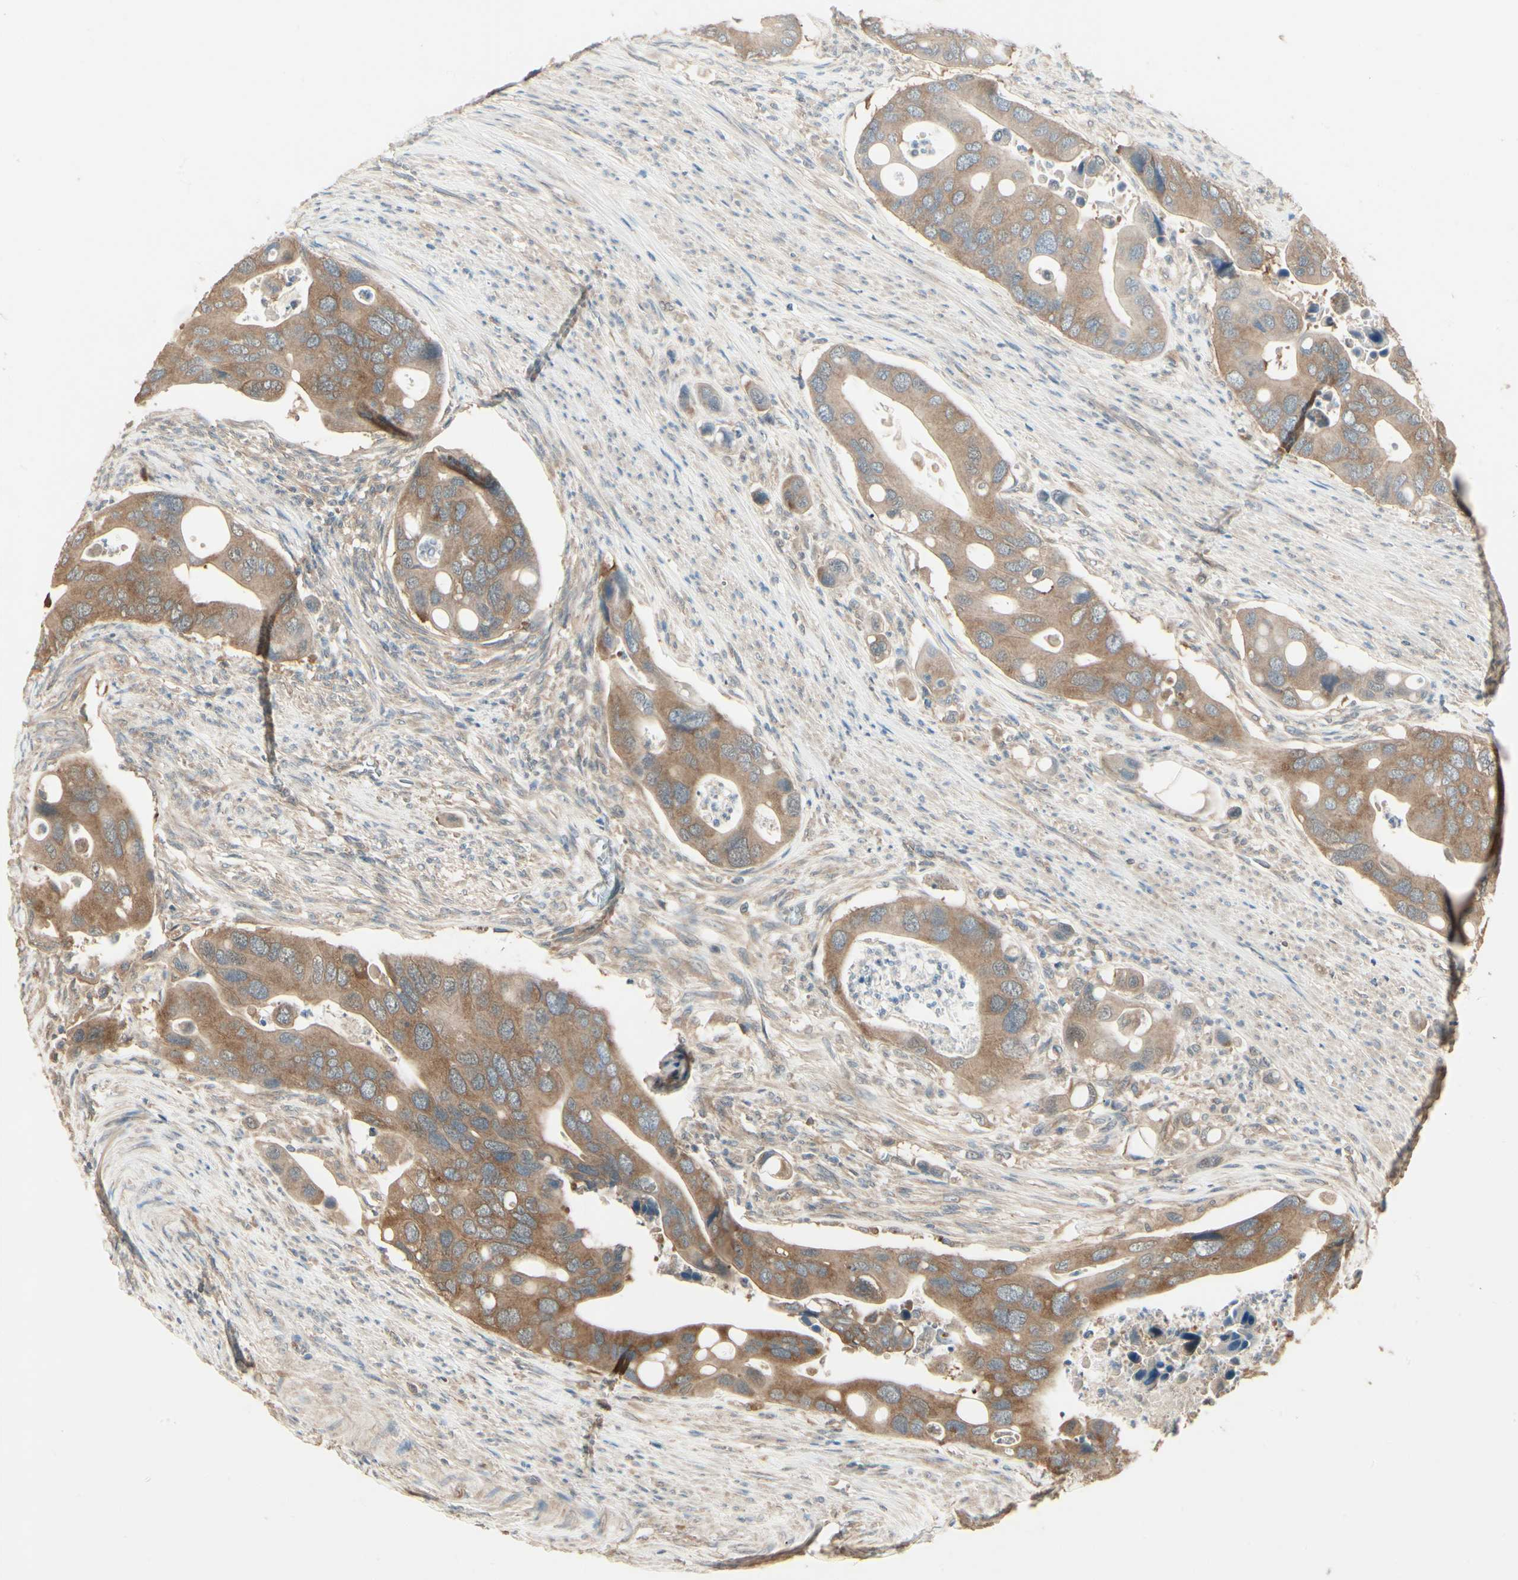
{"staining": {"intensity": "moderate", "quantity": ">75%", "location": "cytoplasmic/membranous"}, "tissue": "colorectal cancer", "cell_type": "Tumor cells", "image_type": "cancer", "snomed": [{"axis": "morphology", "description": "Adenocarcinoma, NOS"}, {"axis": "topography", "description": "Rectum"}], "caption": "Protein analysis of colorectal cancer (adenocarcinoma) tissue exhibits moderate cytoplasmic/membranous staining in about >75% of tumor cells.", "gene": "CCT7", "patient": {"sex": "female", "age": 57}}